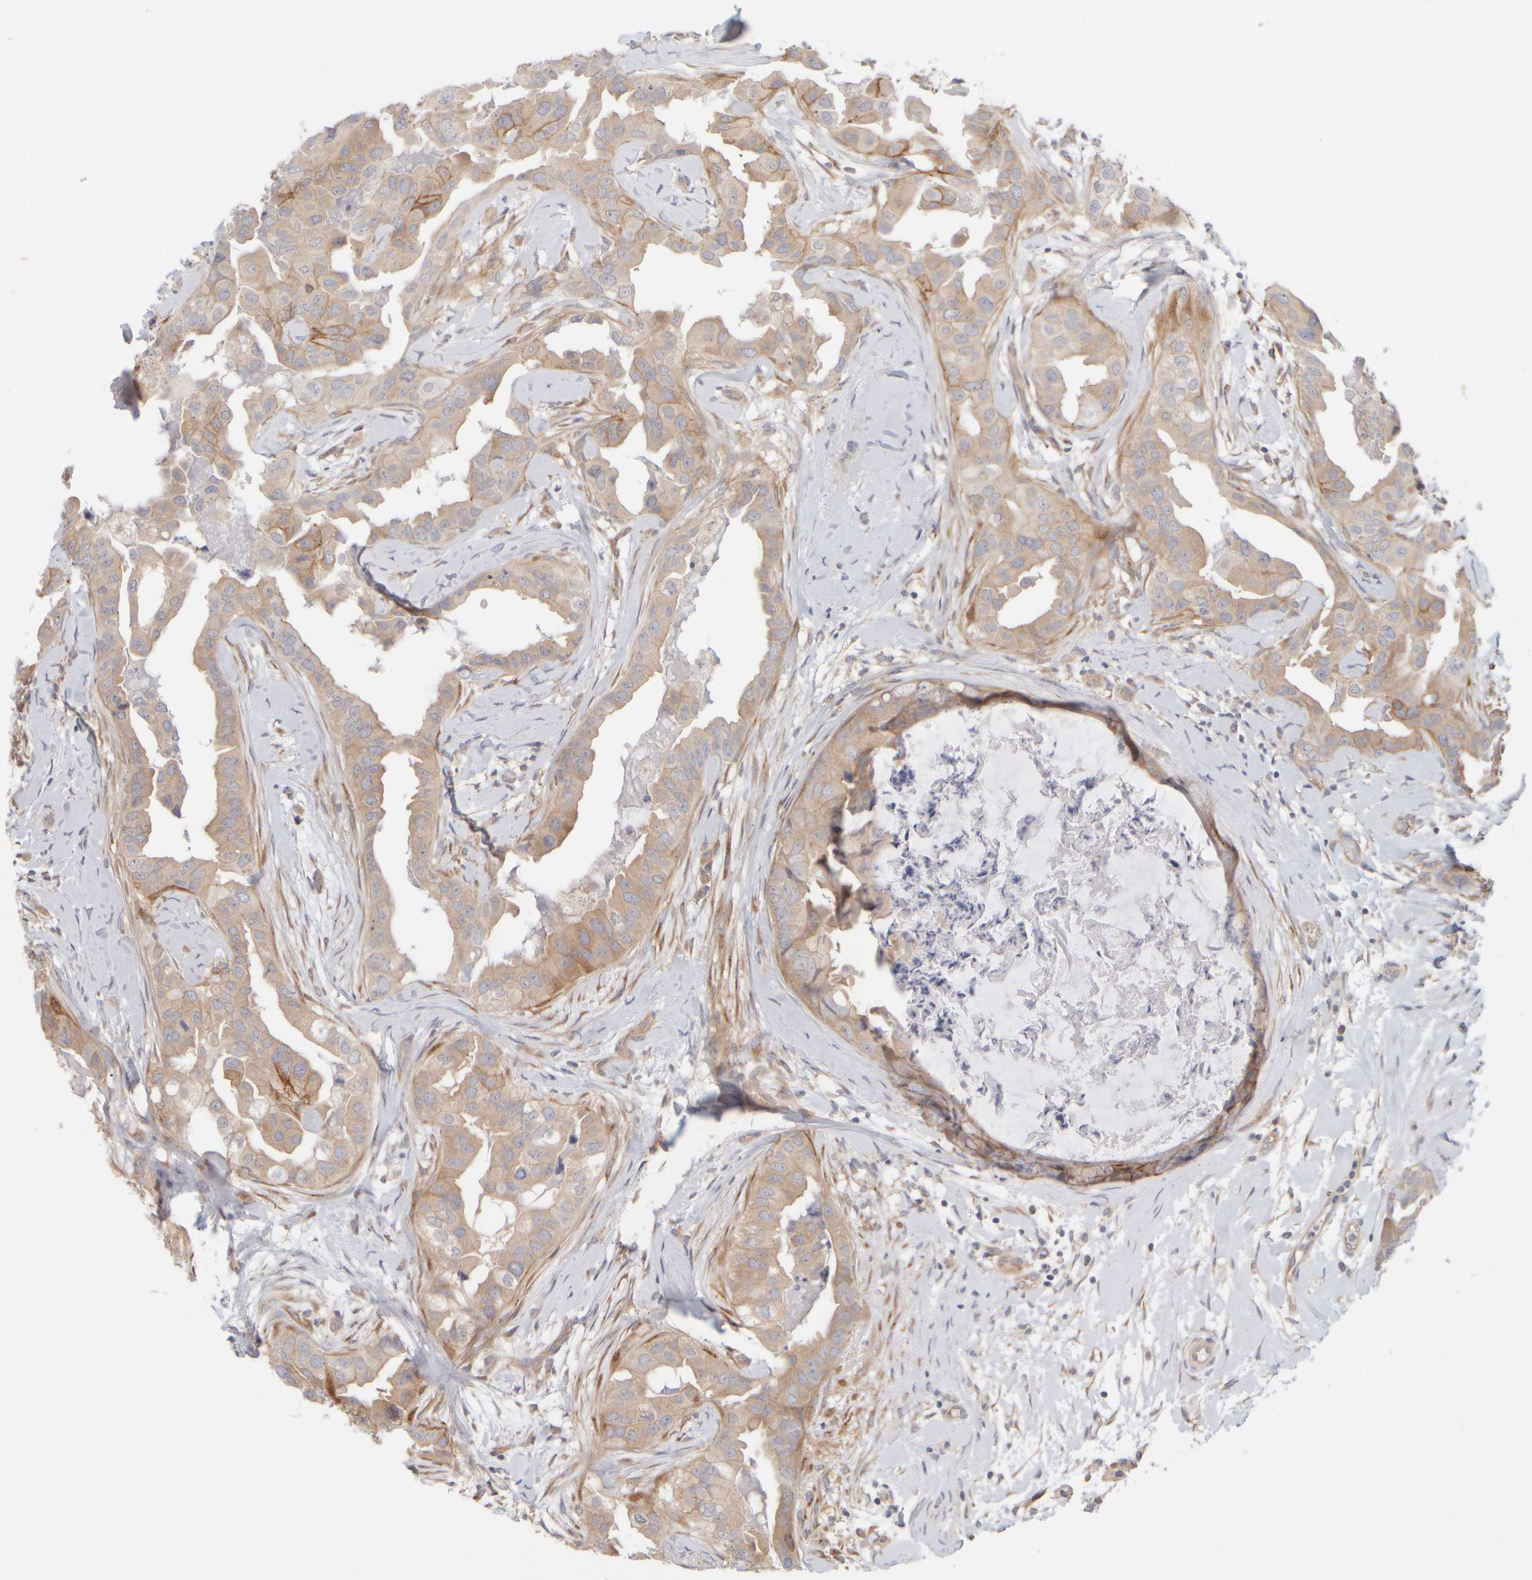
{"staining": {"intensity": "weak", "quantity": ">75%", "location": "cytoplasmic/membranous"}, "tissue": "breast cancer", "cell_type": "Tumor cells", "image_type": "cancer", "snomed": [{"axis": "morphology", "description": "Duct carcinoma"}, {"axis": "topography", "description": "Breast"}], "caption": "Breast cancer (invasive ductal carcinoma) tissue displays weak cytoplasmic/membranous positivity in about >75% of tumor cells The staining is performed using DAB brown chromogen to label protein expression. The nuclei are counter-stained blue using hematoxylin.", "gene": "GOPC", "patient": {"sex": "female", "age": 40}}